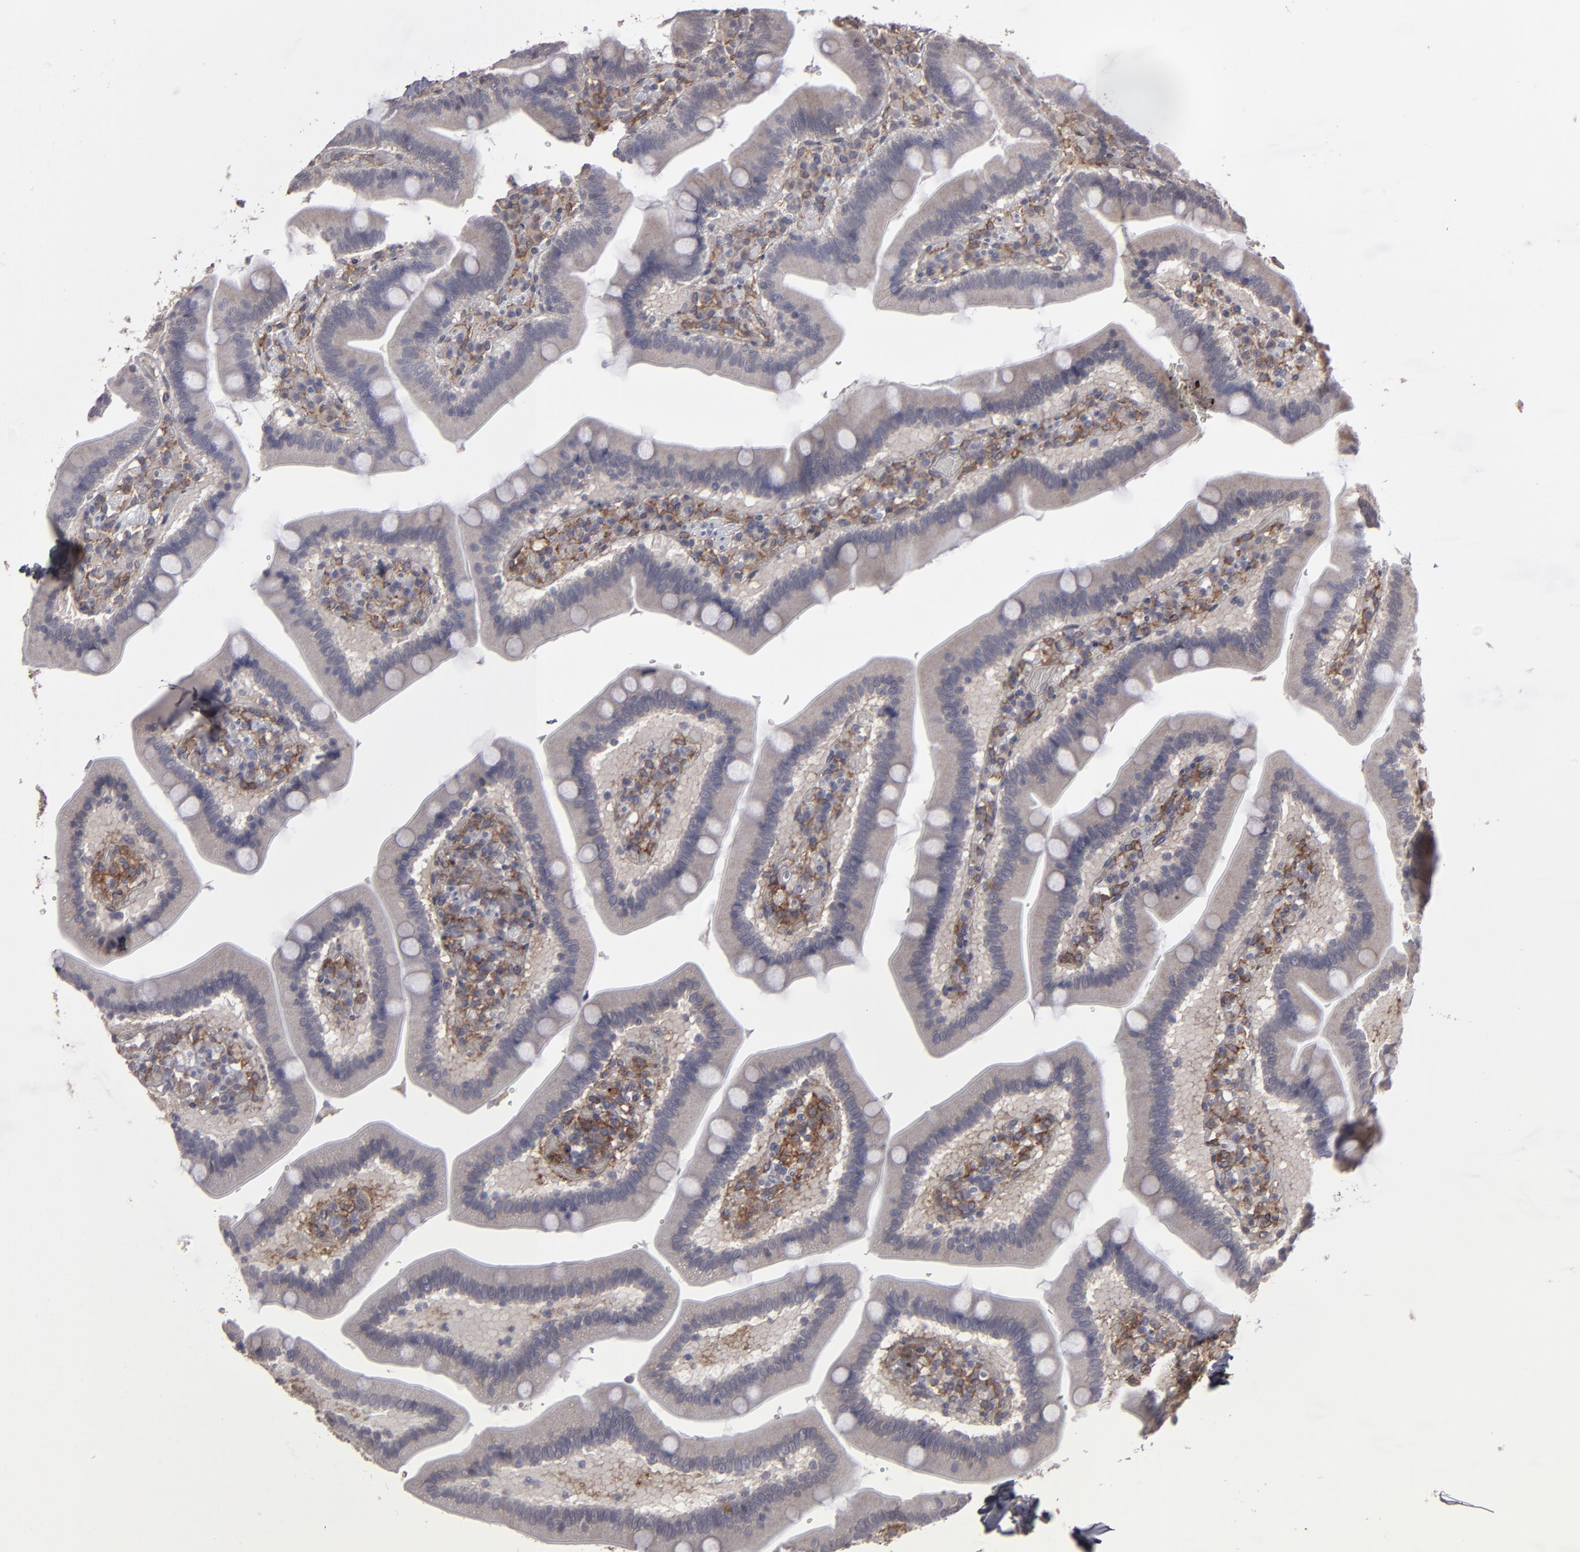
{"staining": {"intensity": "weak", "quantity": "<25%", "location": "cytoplasmic/membranous"}, "tissue": "duodenum", "cell_type": "Glandular cells", "image_type": "normal", "snomed": [{"axis": "morphology", "description": "Normal tissue, NOS"}, {"axis": "topography", "description": "Duodenum"}], "caption": "Immunohistochemical staining of benign duodenum reveals no significant staining in glandular cells.", "gene": "ITGB5", "patient": {"sex": "male", "age": 66}}